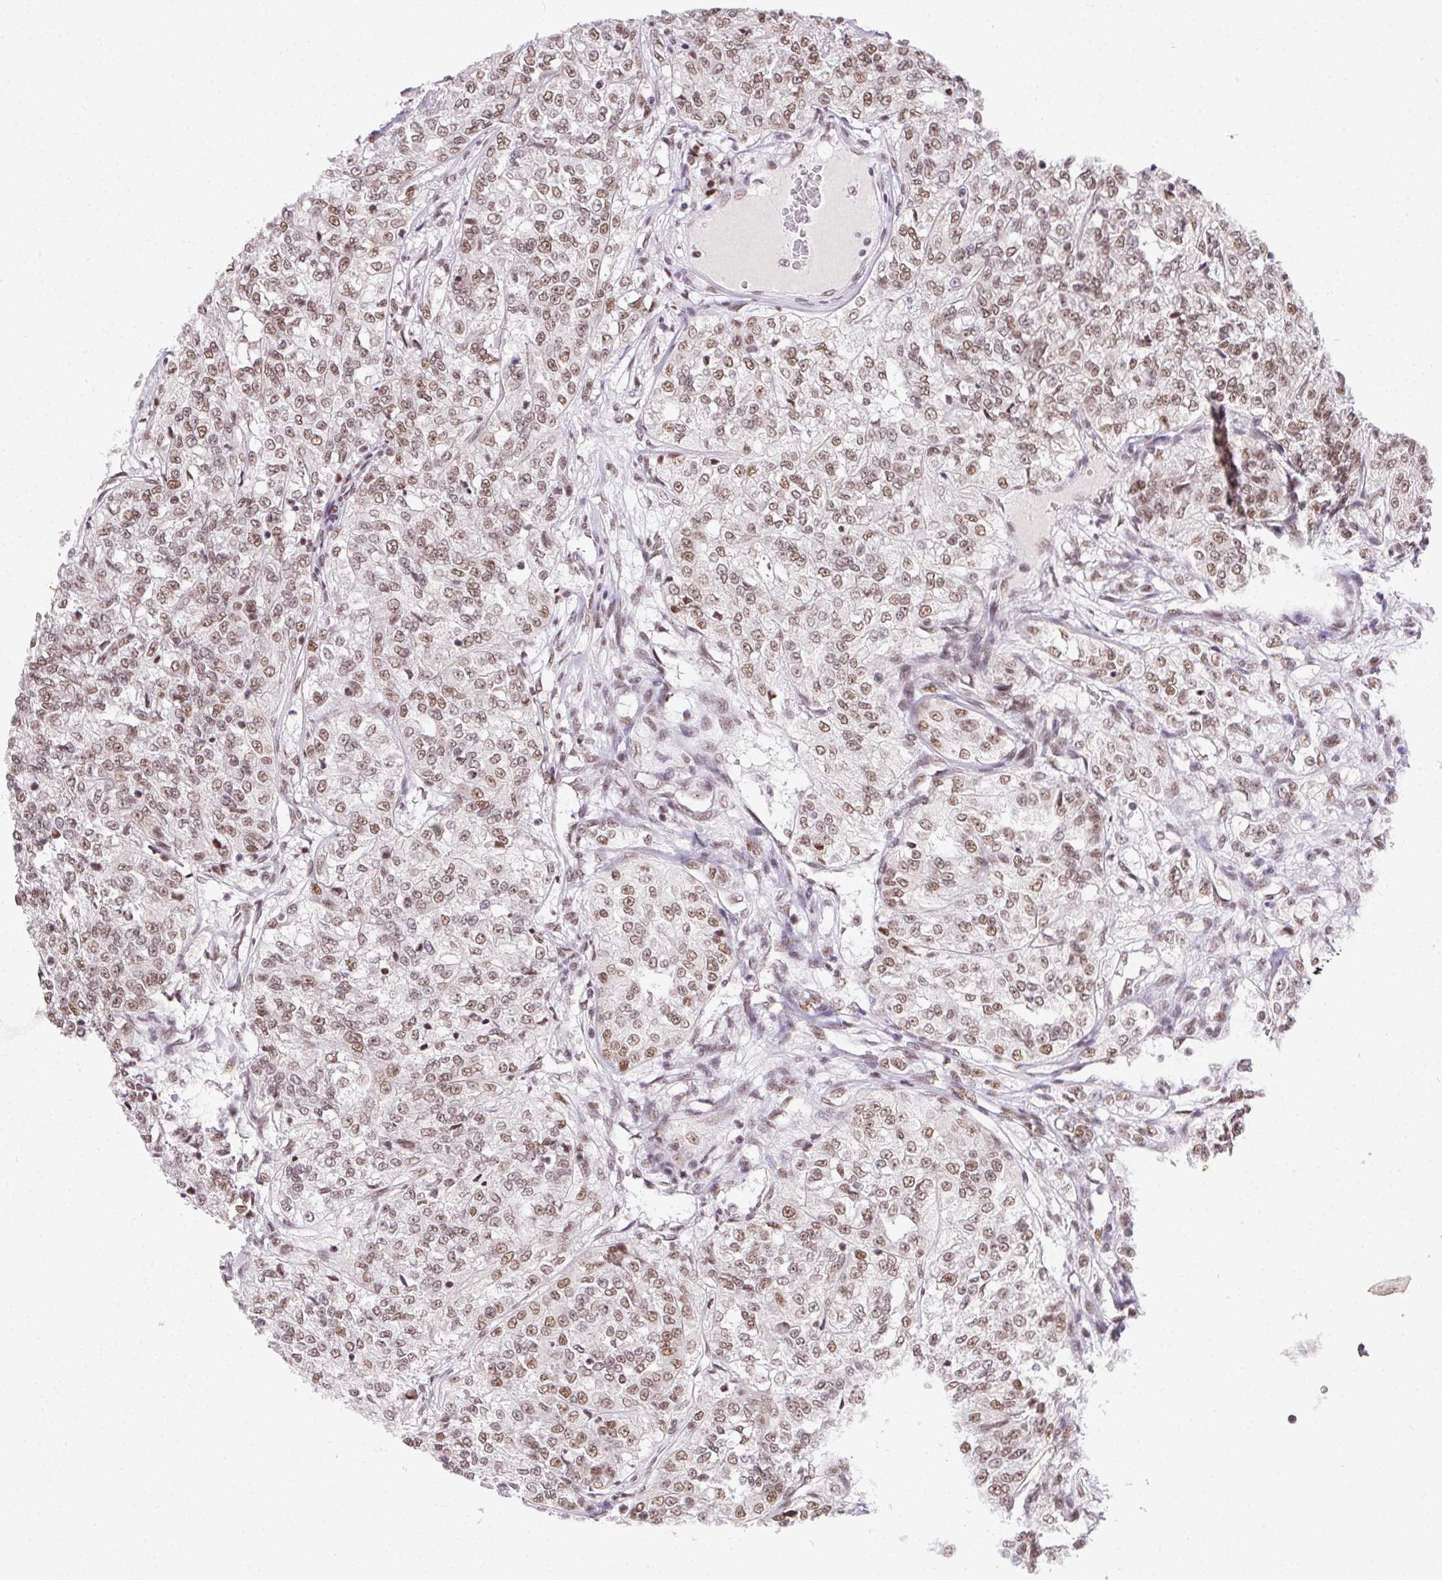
{"staining": {"intensity": "moderate", "quantity": ">75%", "location": "nuclear"}, "tissue": "renal cancer", "cell_type": "Tumor cells", "image_type": "cancer", "snomed": [{"axis": "morphology", "description": "Adenocarcinoma, NOS"}, {"axis": "topography", "description": "Kidney"}], "caption": "A medium amount of moderate nuclear positivity is identified in approximately >75% of tumor cells in renal cancer tissue.", "gene": "TRA2B", "patient": {"sex": "female", "age": 63}}